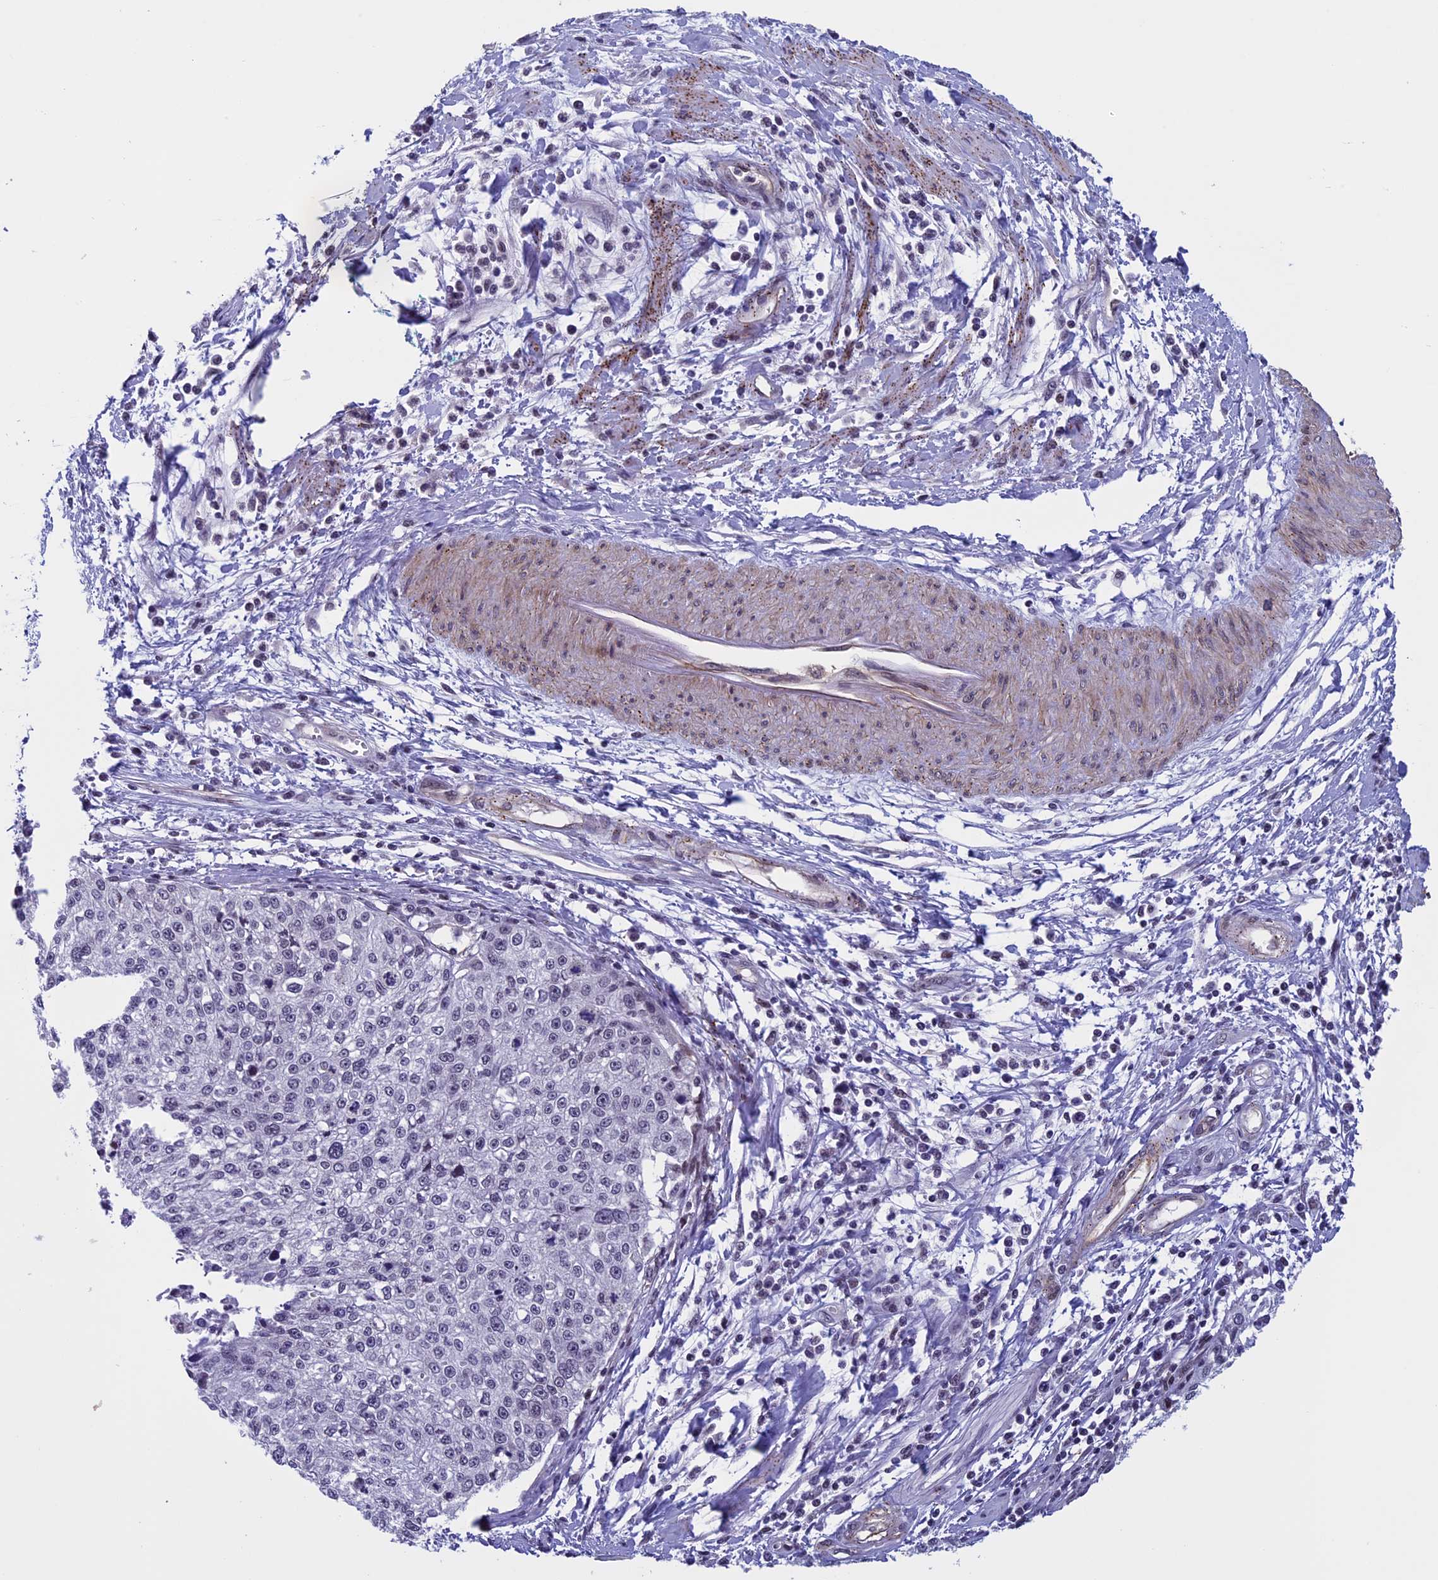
{"staining": {"intensity": "negative", "quantity": "none", "location": "none"}, "tissue": "cervical cancer", "cell_type": "Tumor cells", "image_type": "cancer", "snomed": [{"axis": "morphology", "description": "Squamous cell carcinoma, NOS"}, {"axis": "topography", "description": "Cervix"}], "caption": "Human cervical cancer stained for a protein using IHC displays no staining in tumor cells.", "gene": "NIPBL", "patient": {"sex": "female", "age": 57}}